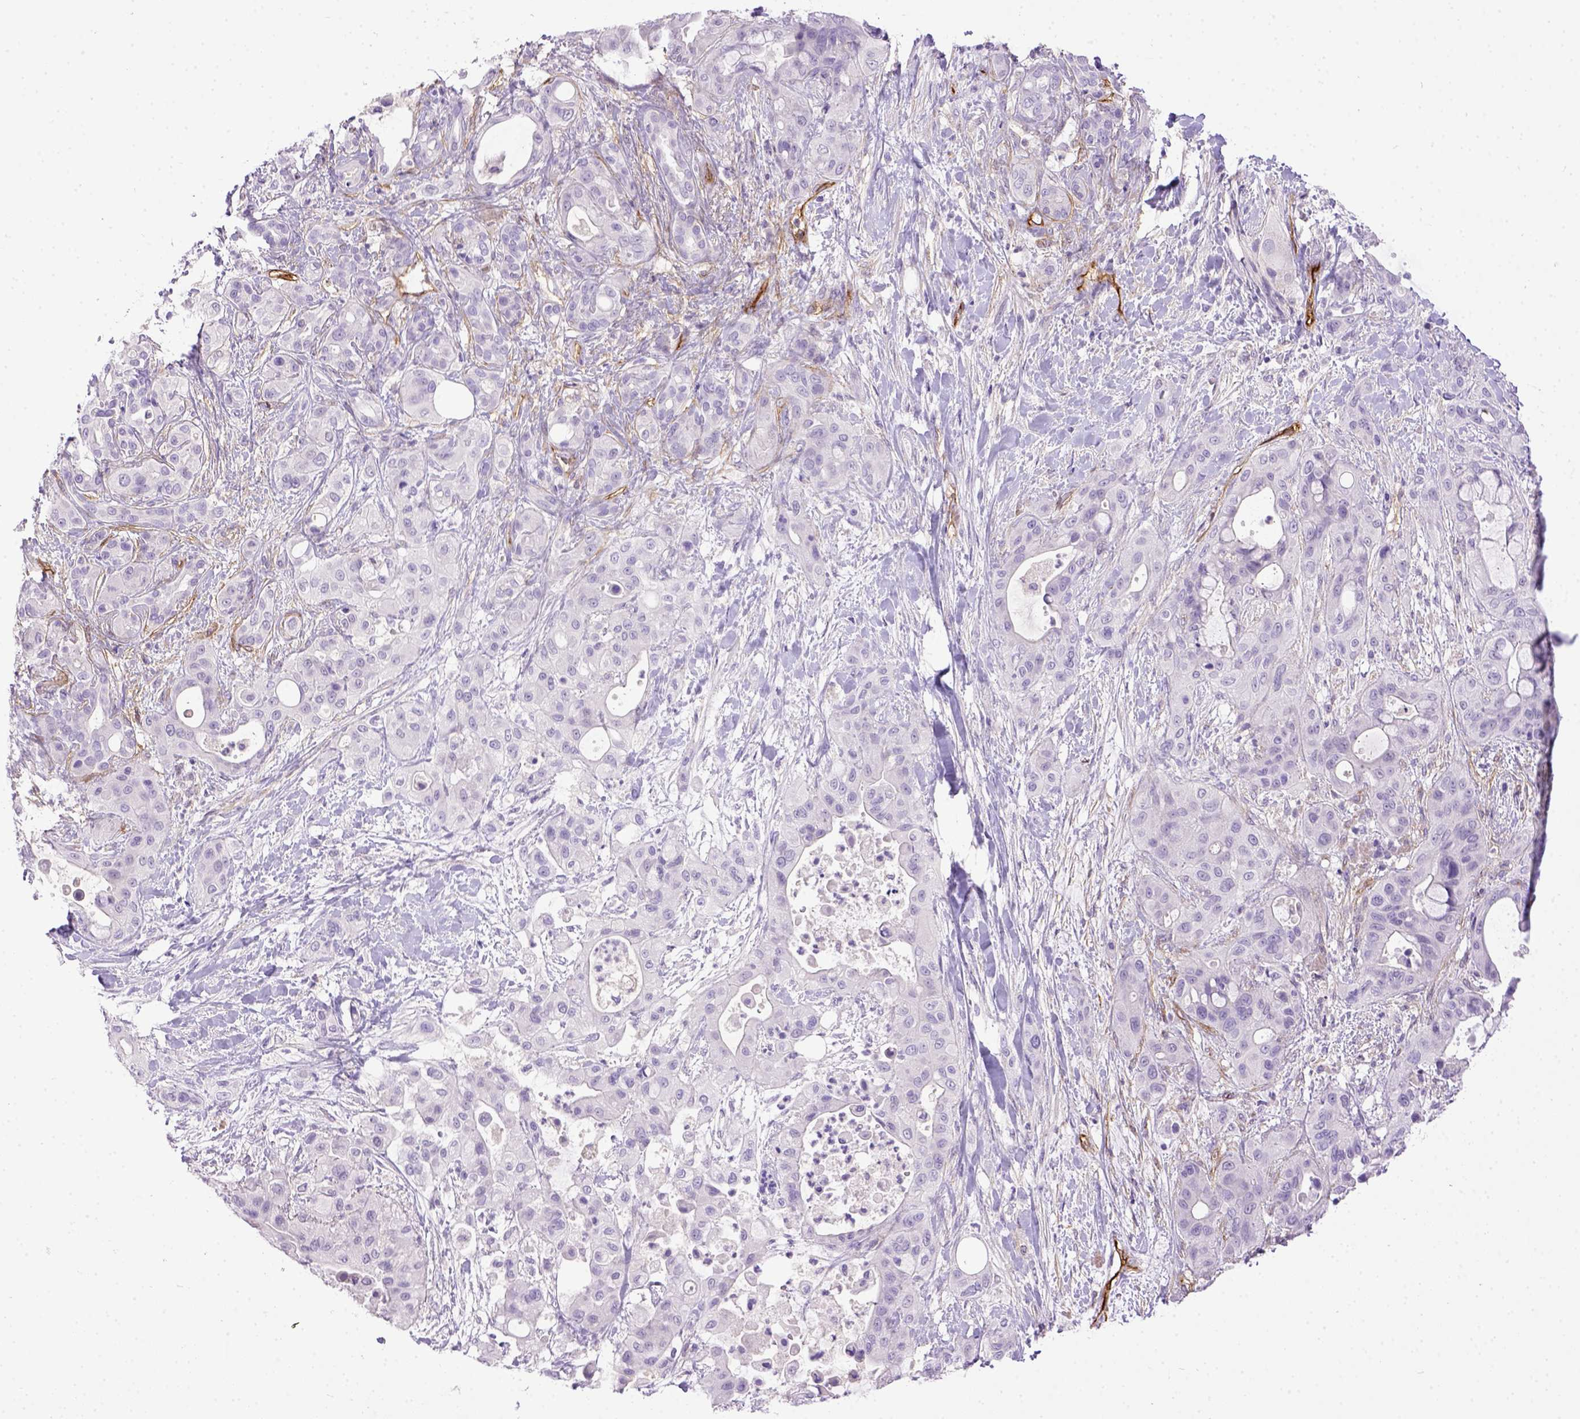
{"staining": {"intensity": "negative", "quantity": "none", "location": "none"}, "tissue": "pancreatic cancer", "cell_type": "Tumor cells", "image_type": "cancer", "snomed": [{"axis": "morphology", "description": "Adenocarcinoma, NOS"}, {"axis": "topography", "description": "Pancreas"}], "caption": "This is a histopathology image of immunohistochemistry staining of adenocarcinoma (pancreatic), which shows no positivity in tumor cells.", "gene": "ENG", "patient": {"sex": "male", "age": 71}}